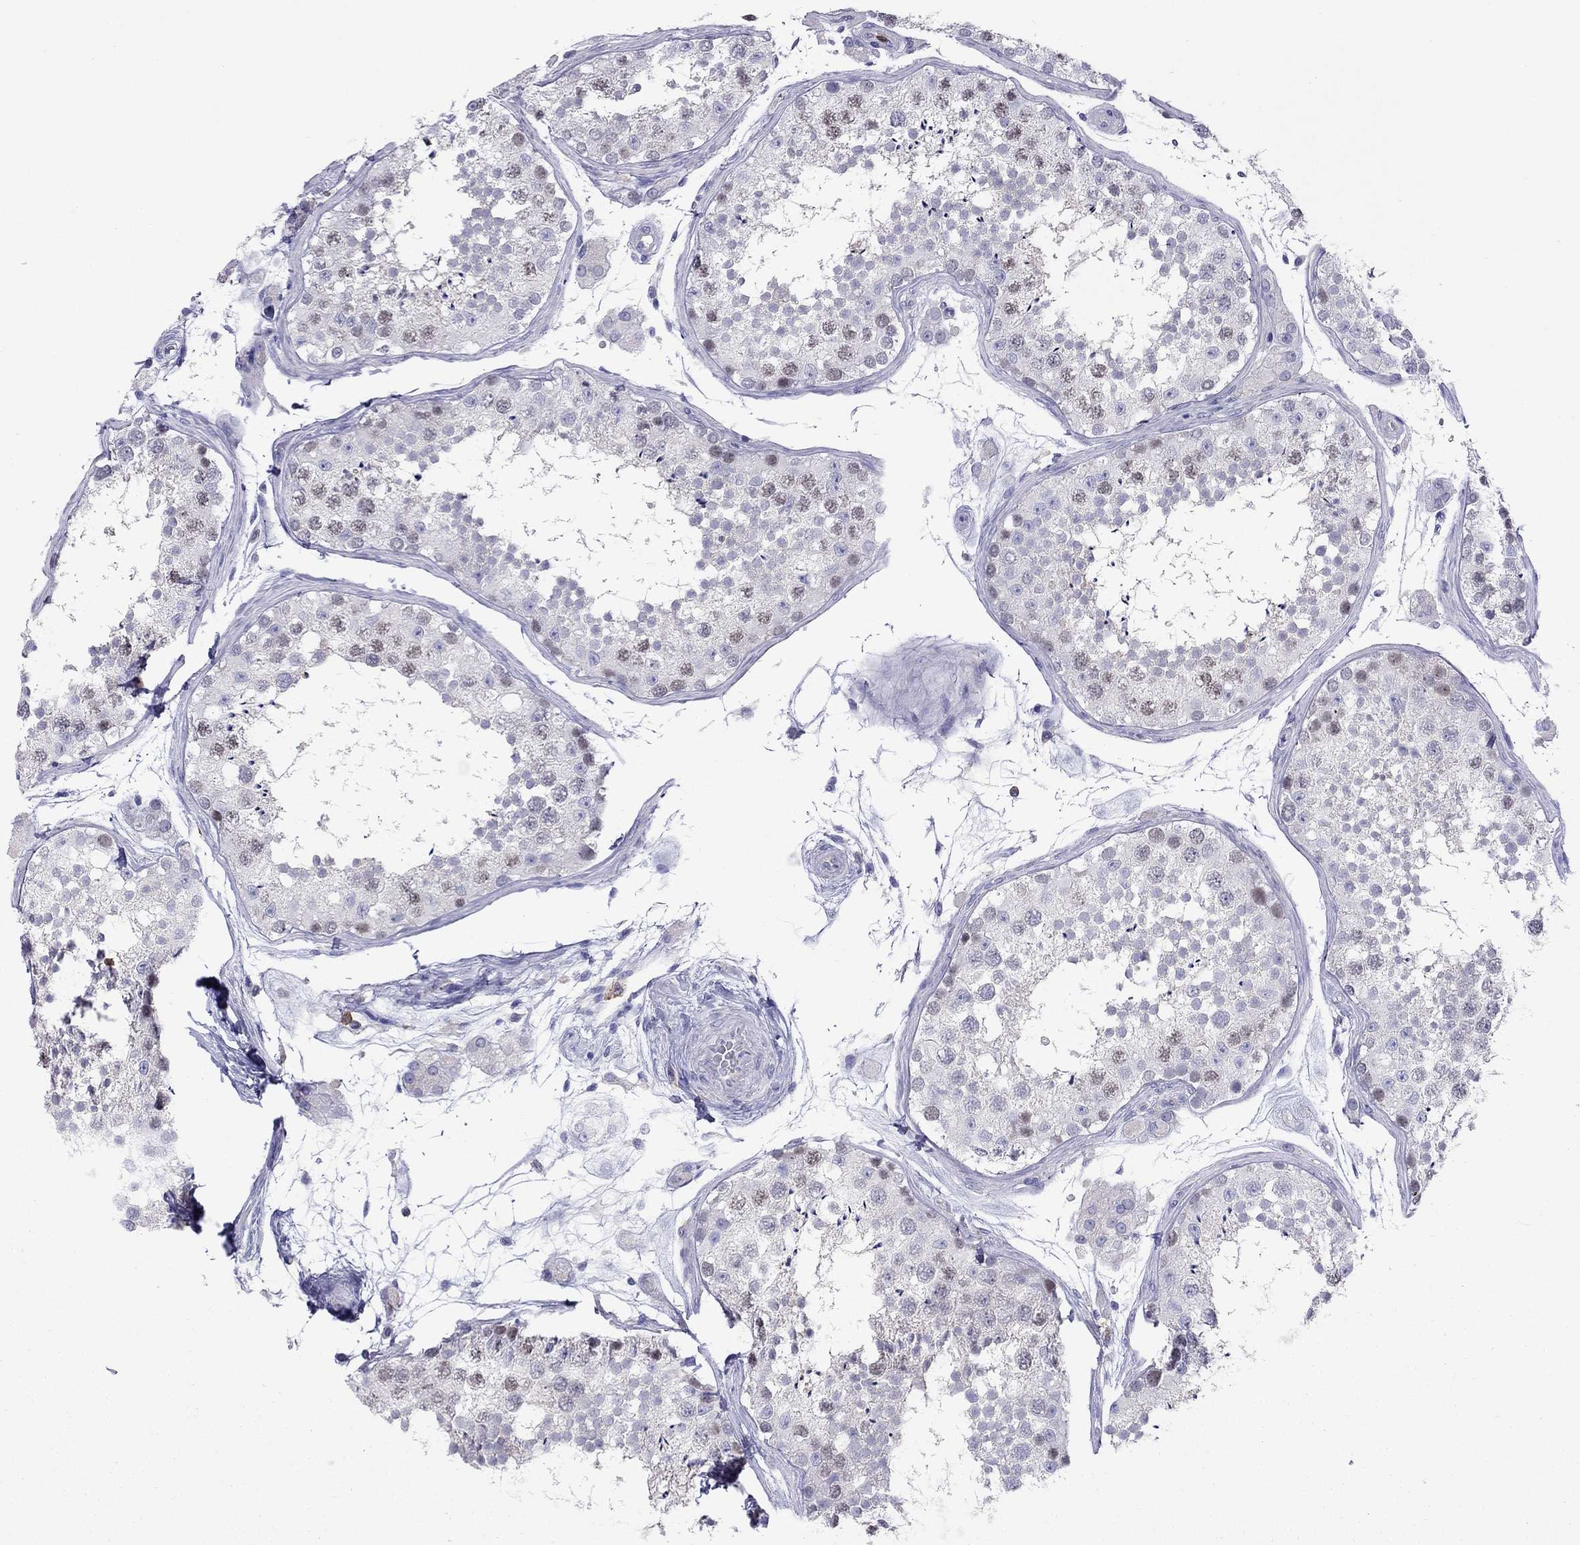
{"staining": {"intensity": "weak", "quantity": "<25%", "location": "nuclear"}, "tissue": "testis", "cell_type": "Cells in seminiferous ducts", "image_type": "normal", "snomed": [{"axis": "morphology", "description": "Normal tissue, NOS"}, {"axis": "topography", "description": "Testis"}], "caption": "Protein analysis of normal testis shows no significant staining in cells in seminiferous ducts.", "gene": "ENSG00000288637", "patient": {"sex": "male", "age": 41}}